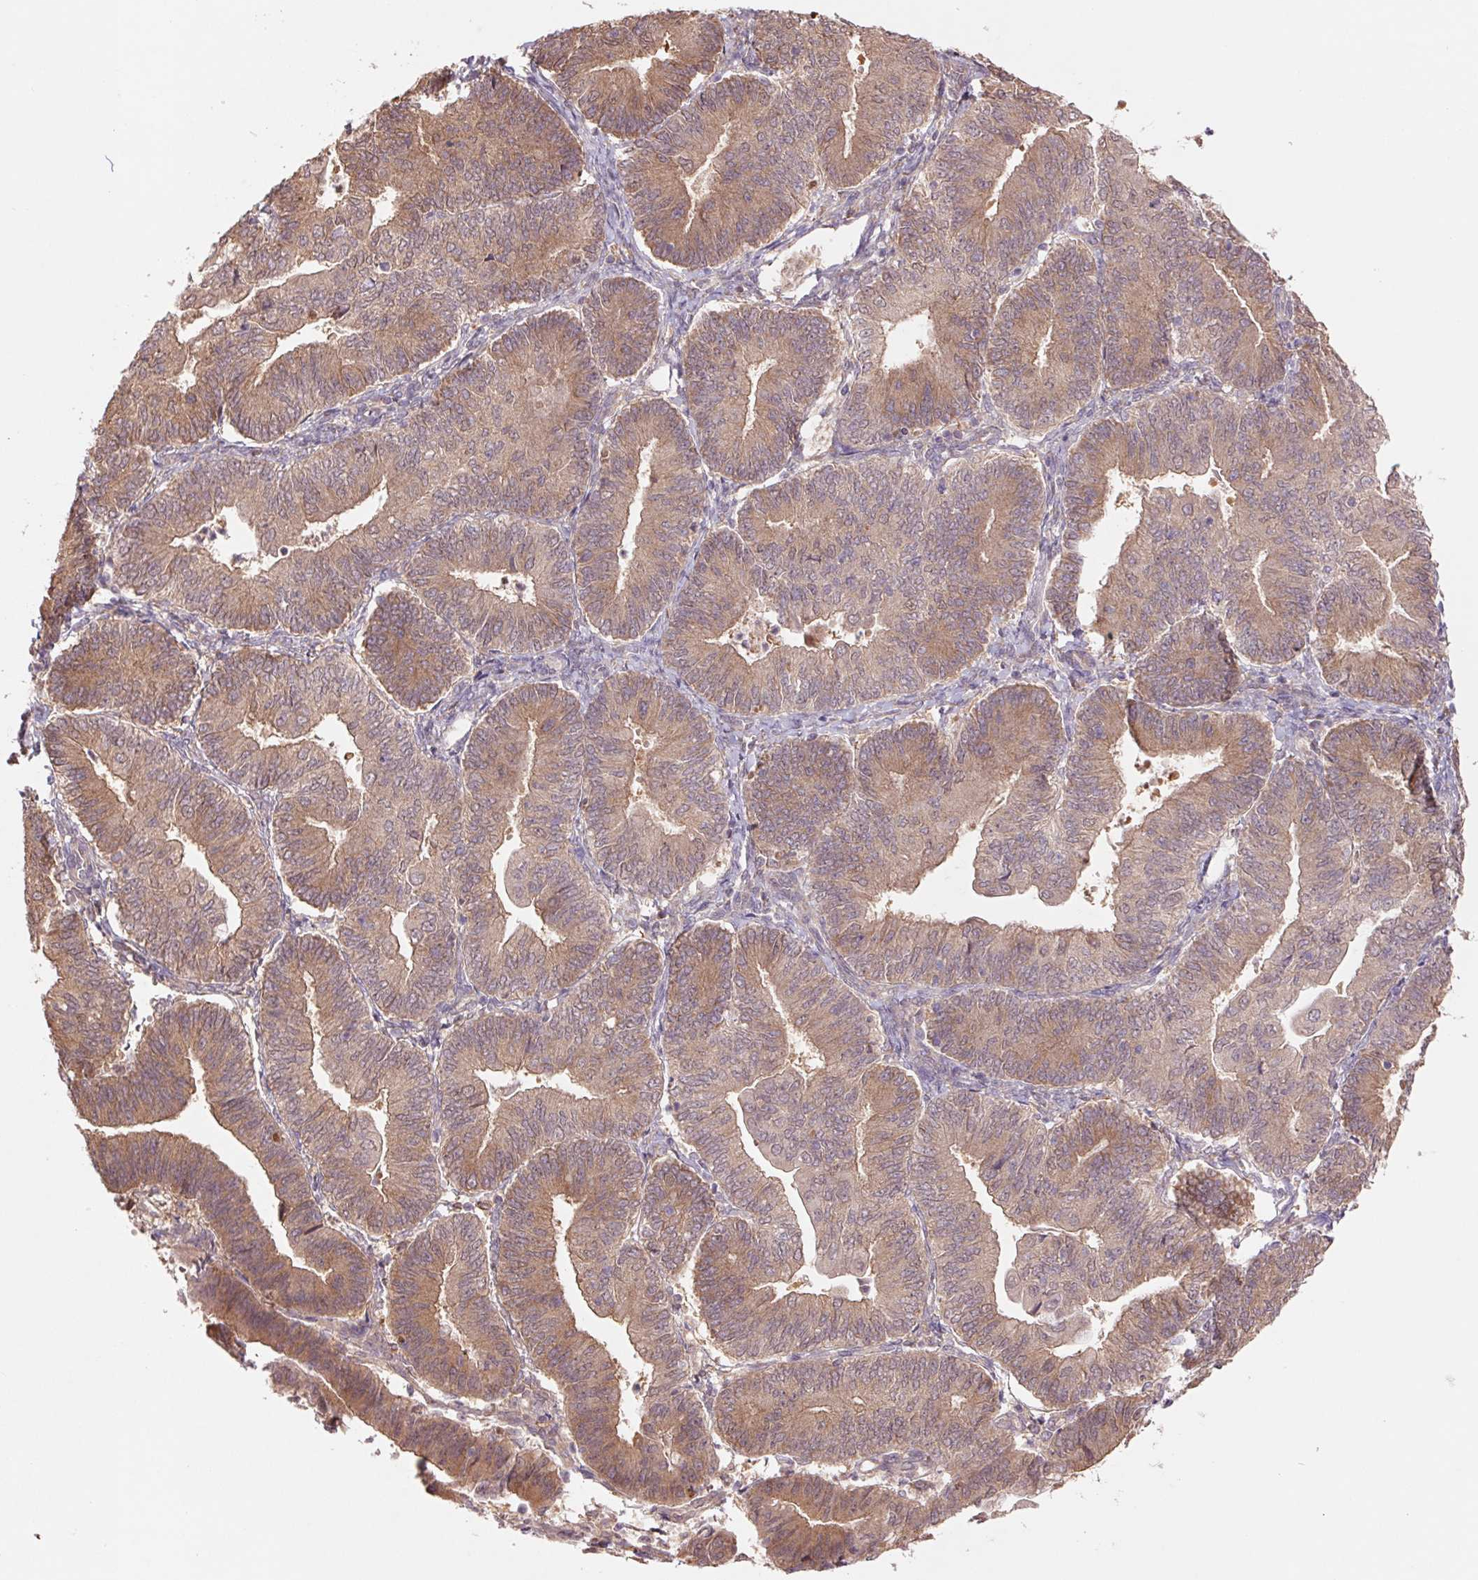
{"staining": {"intensity": "weak", "quantity": ">75%", "location": "cytoplasmic/membranous"}, "tissue": "endometrial cancer", "cell_type": "Tumor cells", "image_type": "cancer", "snomed": [{"axis": "morphology", "description": "Adenocarcinoma, NOS"}, {"axis": "topography", "description": "Endometrium"}], "caption": "Tumor cells demonstrate weak cytoplasmic/membranous expression in about >75% of cells in endometrial cancer (adenocarcinoma).", "gene": "RRM1", "patient": {"sex": "female", "age": 65}}